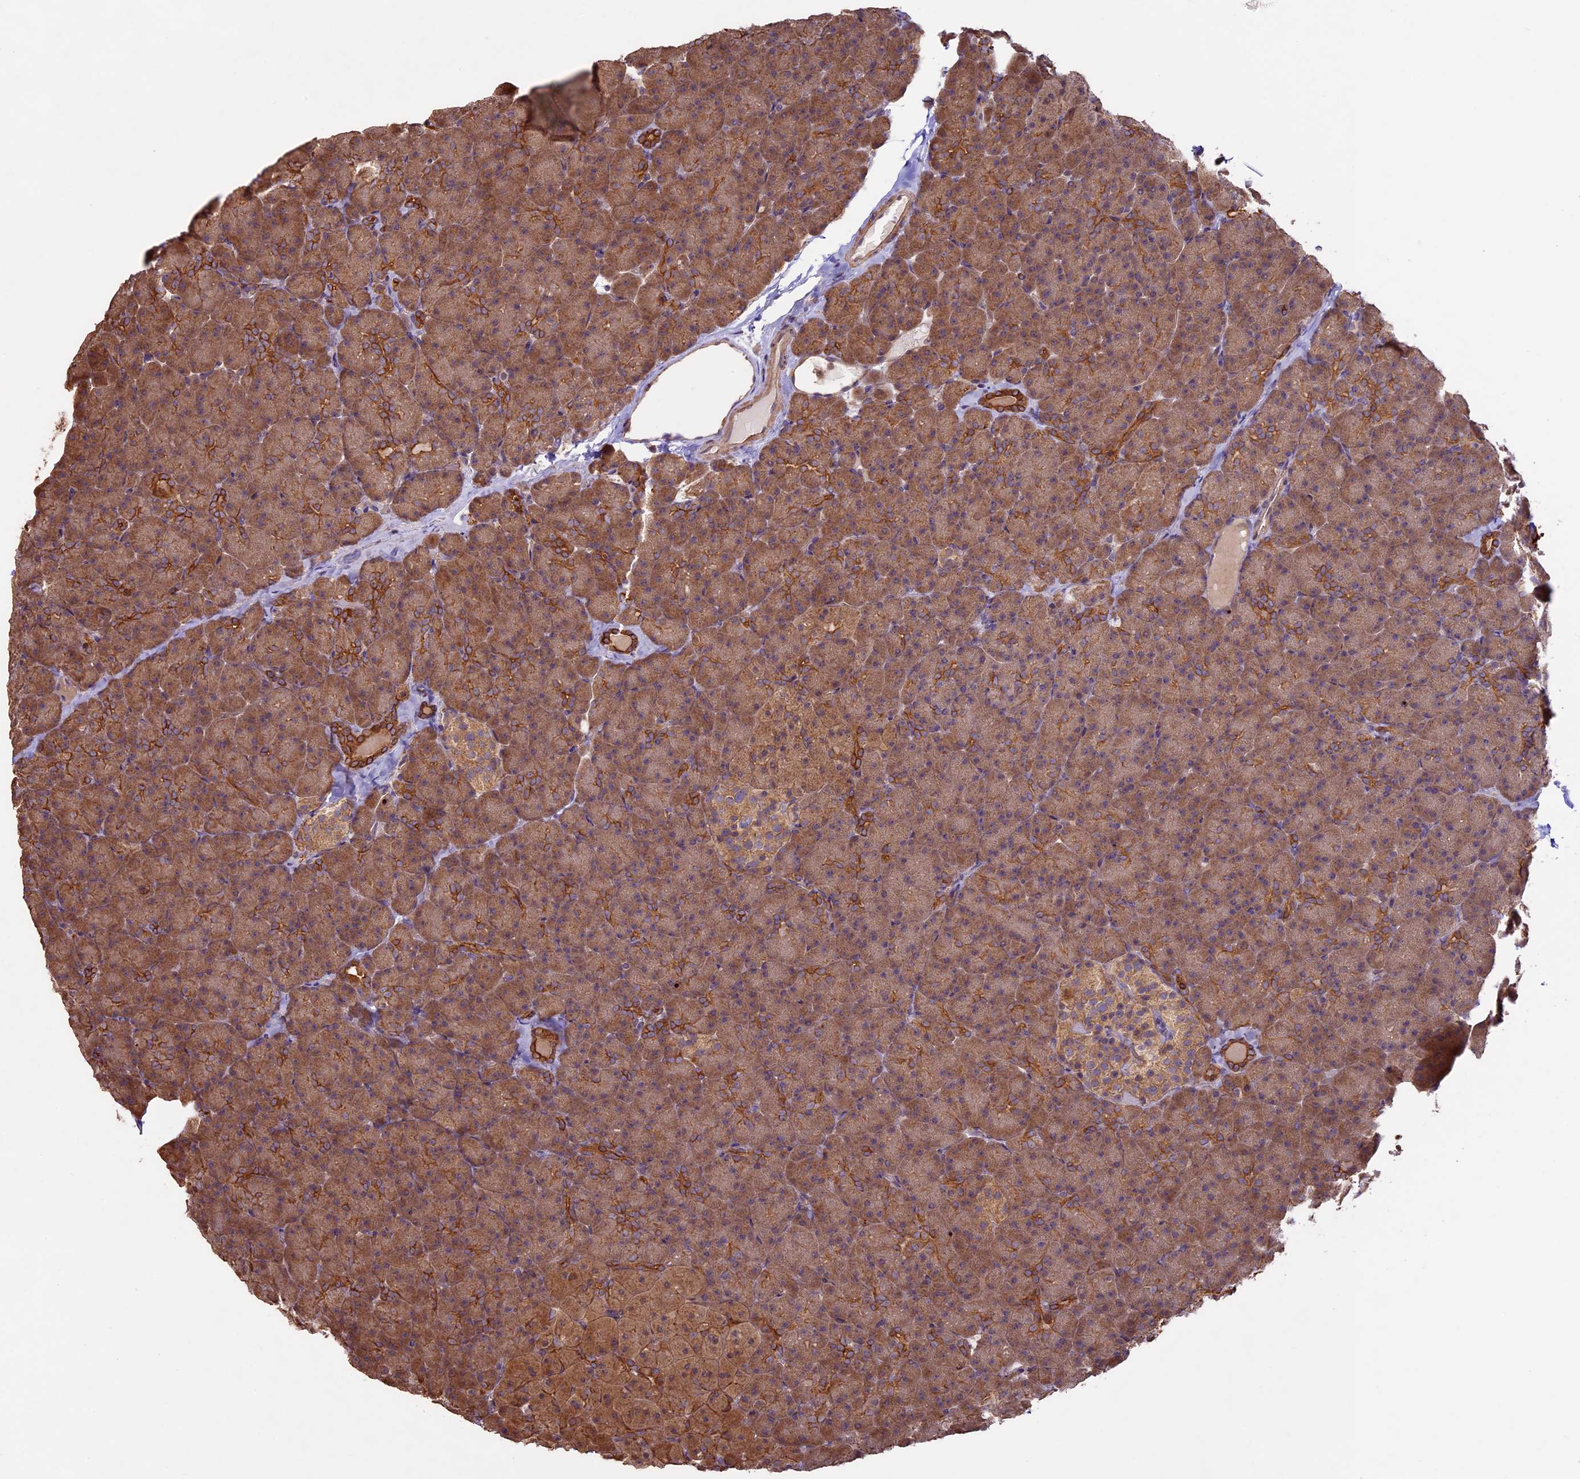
{"staining": {"intensity": "moderate", "quantity": ">75%", "location": "cytoplasmic/membranous"}, "tissue": "pancreas", "cell_type": "Exocrine glandular cells", "image_type": "normal", "snomed": [{"axis": "morphology", "description": "Normal tissue, NOS"}, {"axis": "topography", "description": "Pancreas"}], "caption": "IHC of unremarkable pancreas shows medium levels of moderate cytoplasmic/membranous staining in about >75% of exocrine glandular cells.", "gene": "BCAS4", "patient": {"sex": "male", "age": 36}}